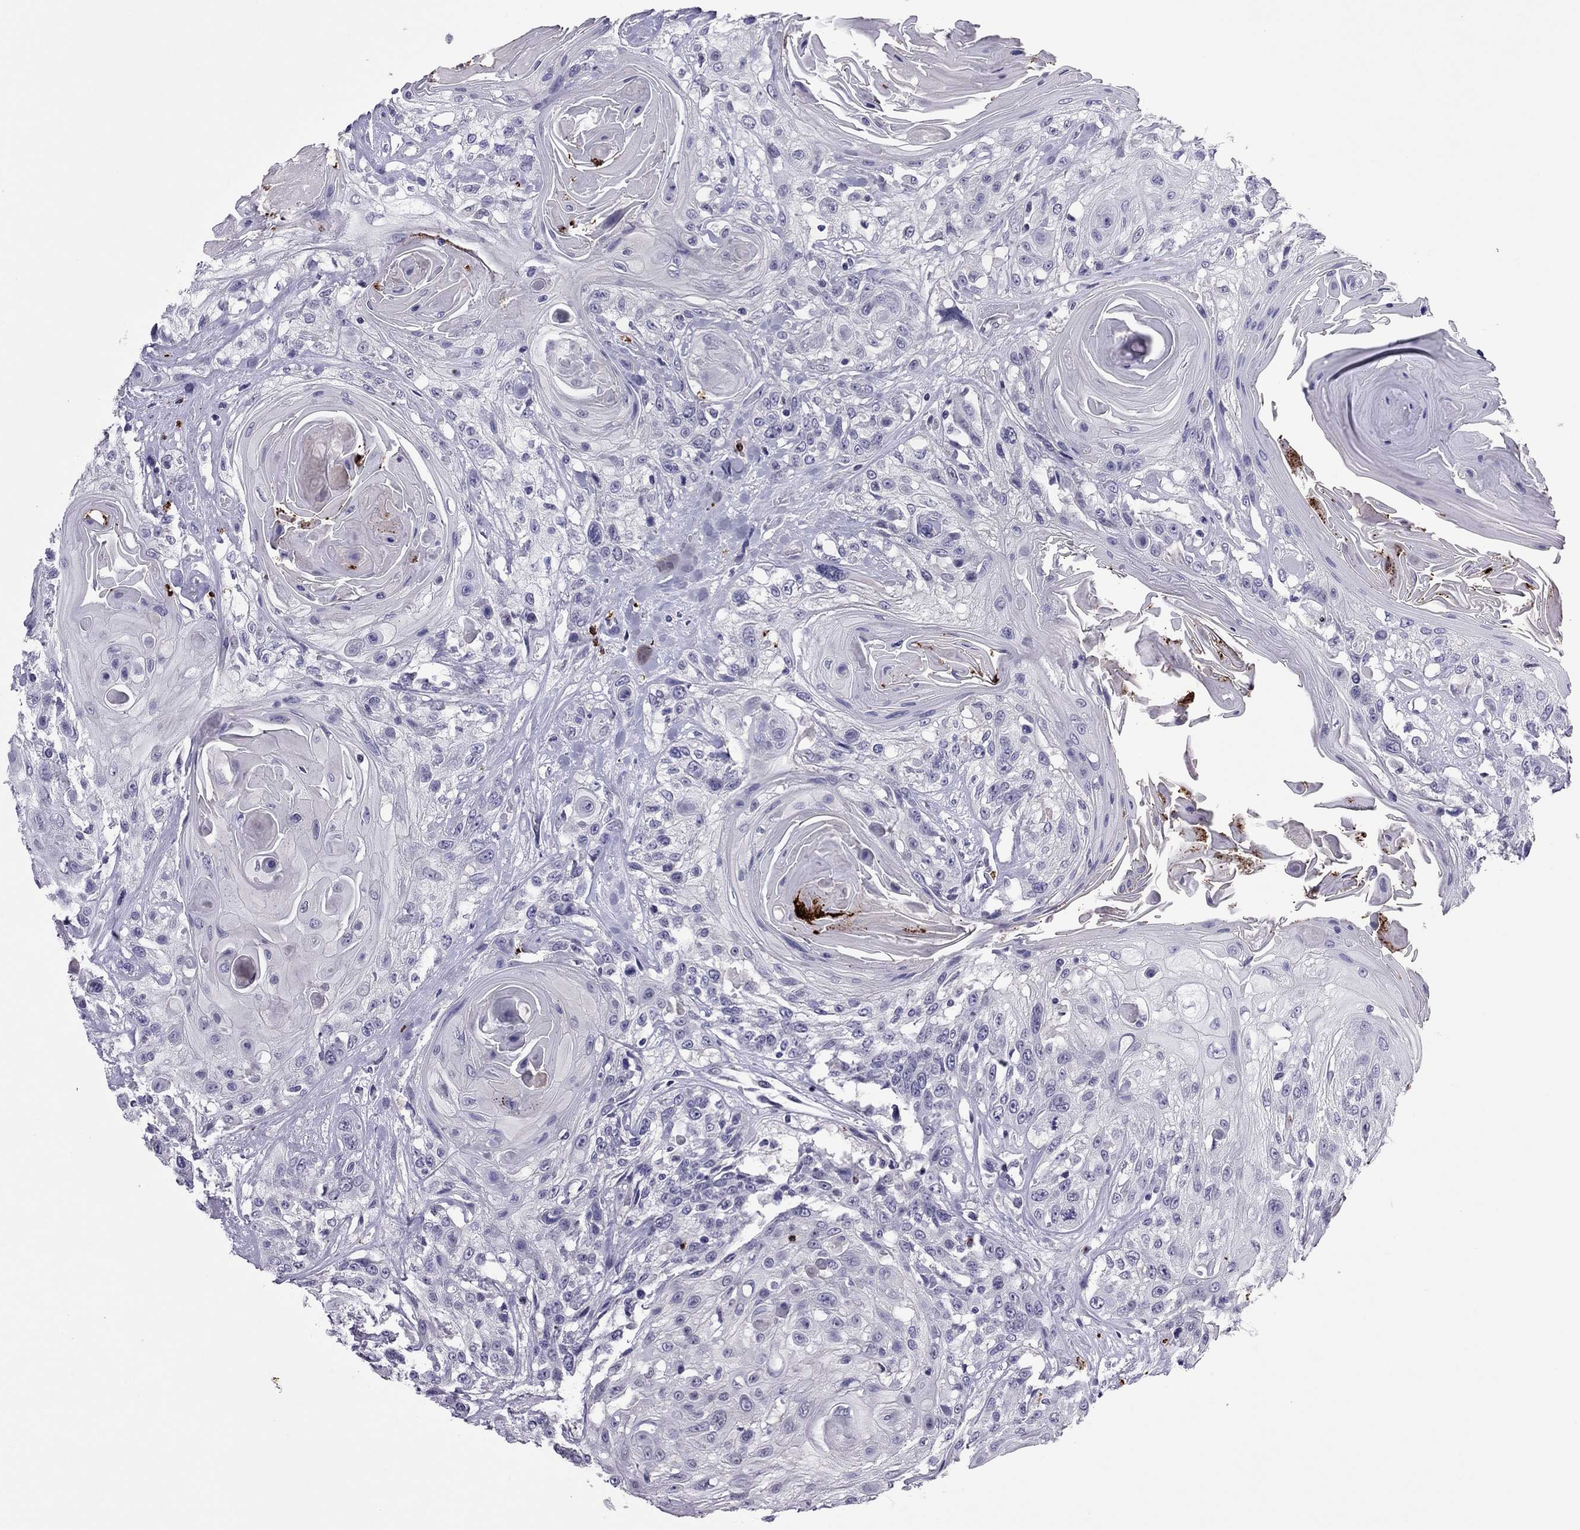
{"staining": {"intensity": "negative", "quantity": "none", "location": "none"}, "tissue": "head and neck cancer", "cell_type": "Tumor cells", "image_type": "cancer", "snomed": [{"axis": "morphology", "description": "Squamous cell carcinoma, NOS"}, {"axis": "topography", "description": "Head-Neck"}], "caption": "Immunohistochemical staining of human head and neck cancer (squamous cell carcinoma) shows no significant positivity in tumor cells.", "gene": "CCL27", "patient": {"sex": "female", "age": 59}}